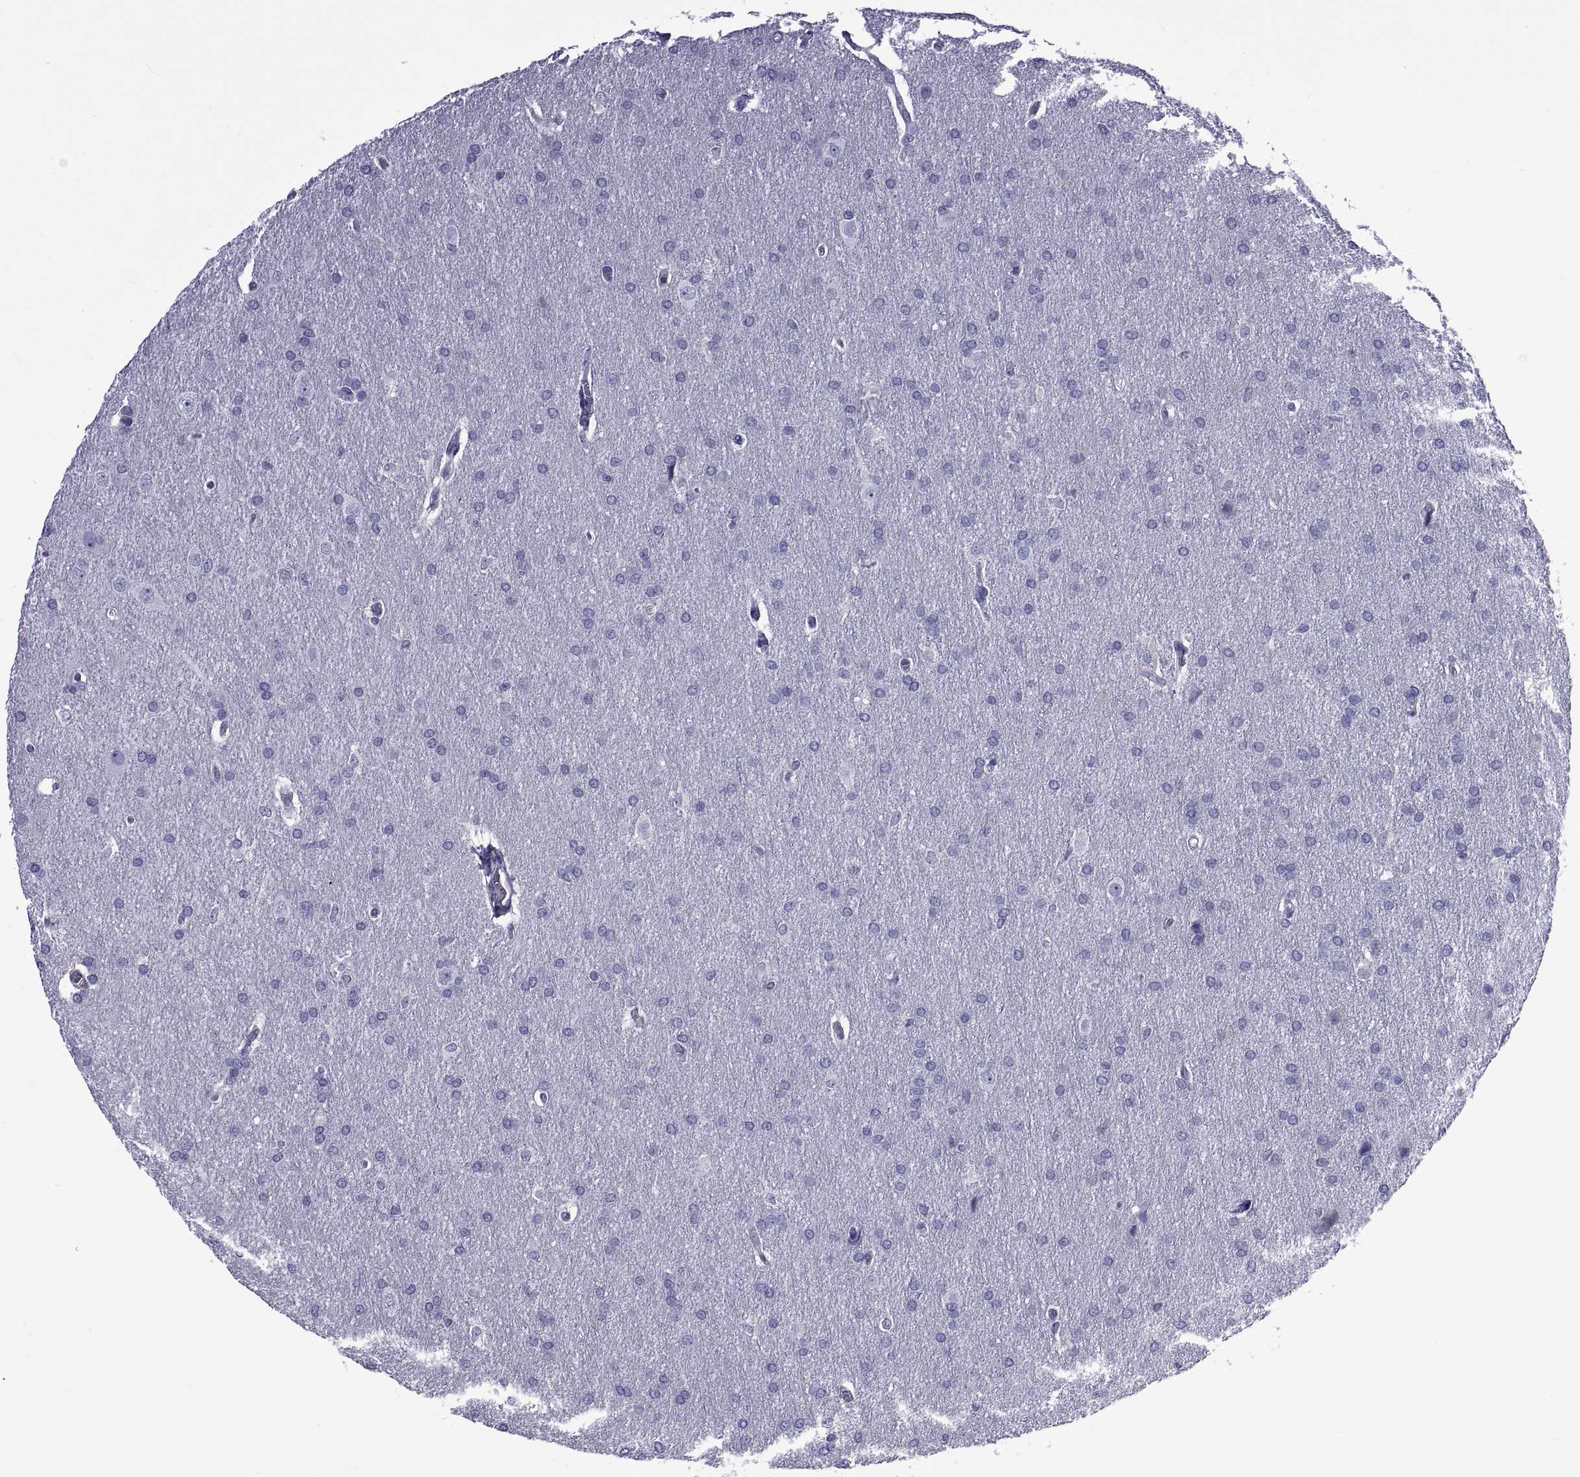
{"staining": {"intensity": "negative", "quantity": "none", "location": "none"}, "tissue": "glioma", "cell_type": "Tumor cells", "image_type": "cancer", "snomed": [{"axis": "morphology", "description": "Glioma, malignant, Low grade"}, {"axis": "topography", "description": "Brain"}], "caption": "Human malignant glioma (low-grade) stained for a protein using IHC exhibits no positivity in tumor cells.", "gene": "LCN9", "patient": {"sex": "female", "age": 32}}